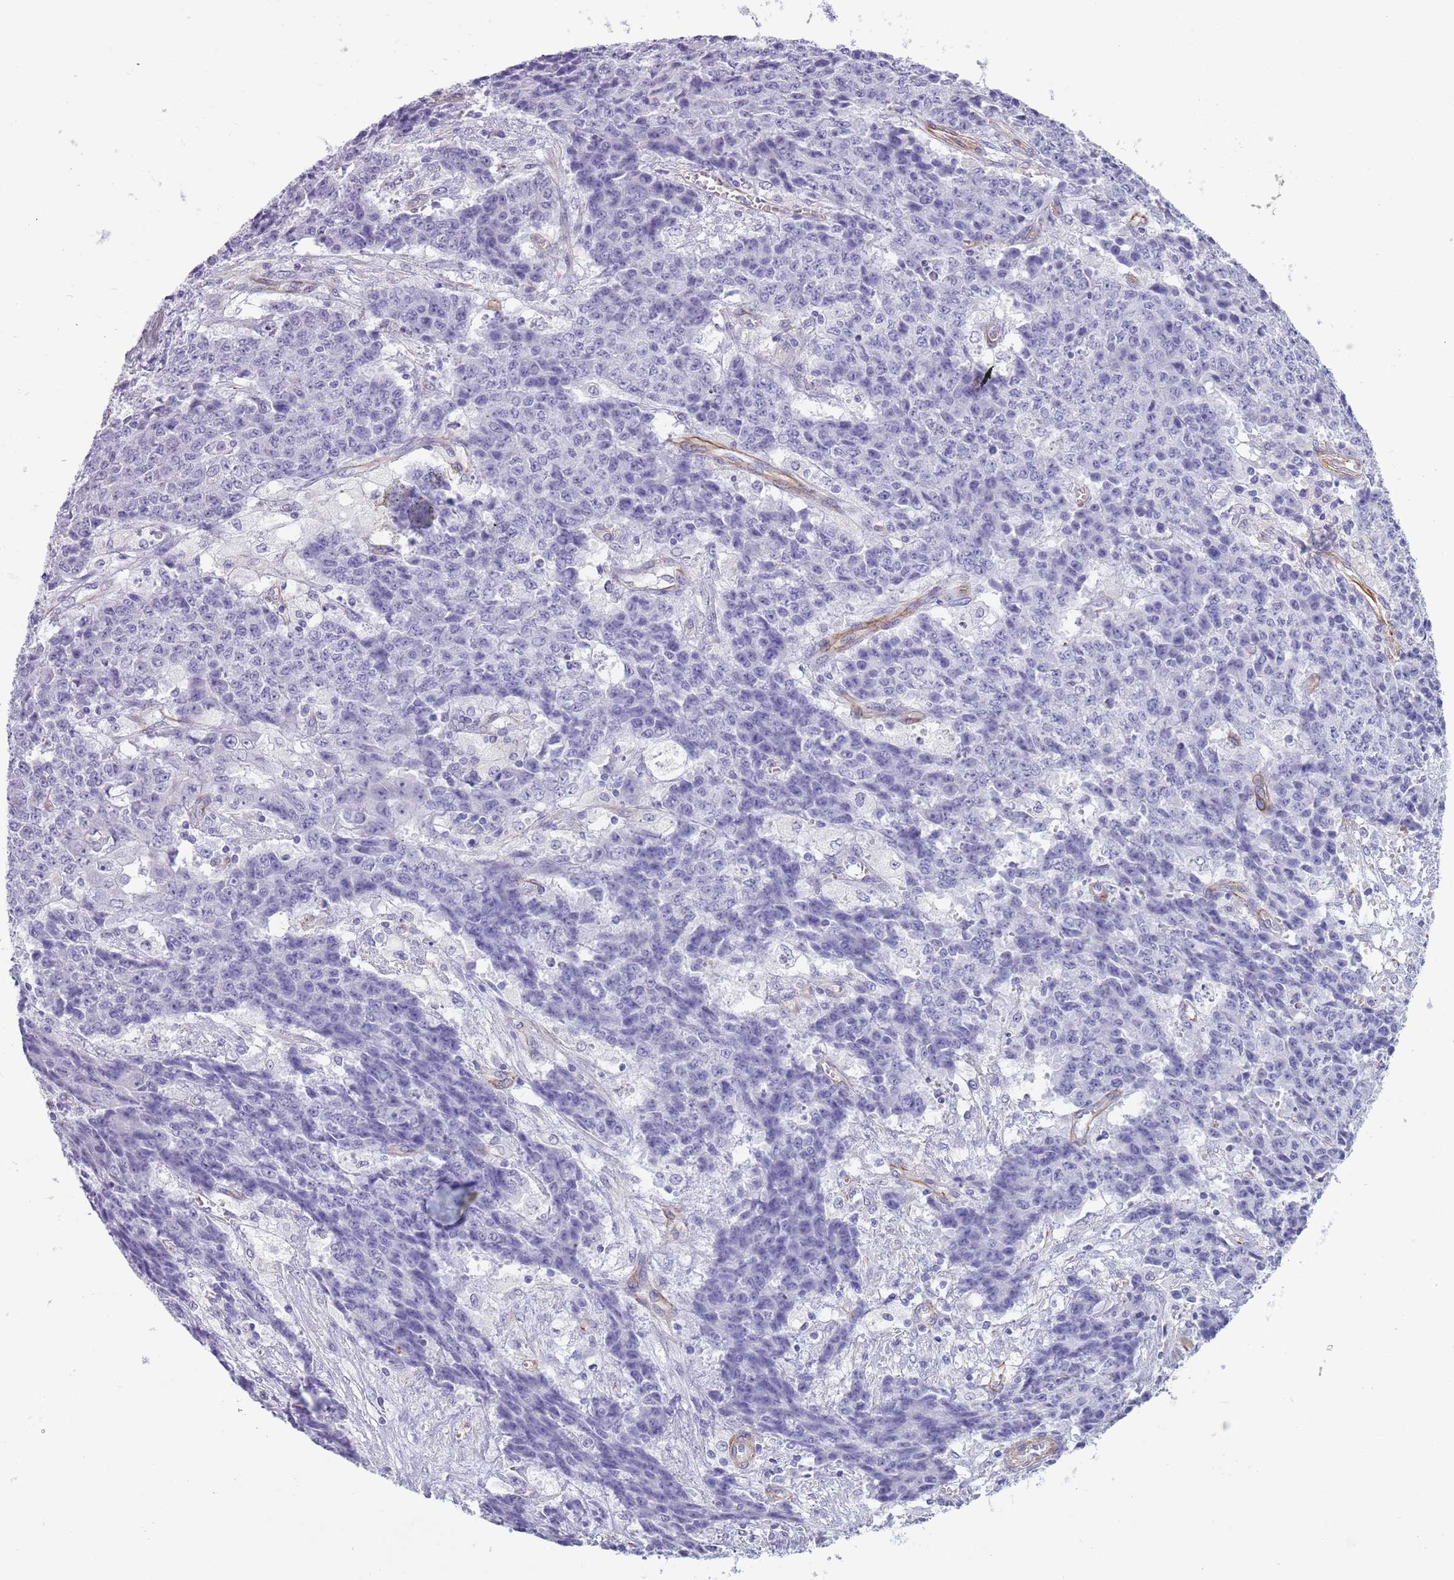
{"staining": {"intensity": "negative", "quantity": "none", "location": "none"}, "tissue": "ovarian cancer", "cell_type": "Tumor cells", "image_type": "cancer", "snomed": [{"axis": "morphology", "description": "Carcinoma, endometroid"}, {"axis": "topography", "description": "Ovary"}], "caption": "Immunohistochemistry of human ovarian endometroid carcinoma exhibits no expression in tumor cells.", "gene": "TSGA13", "patient": {"sex": "female", "age": 42}}